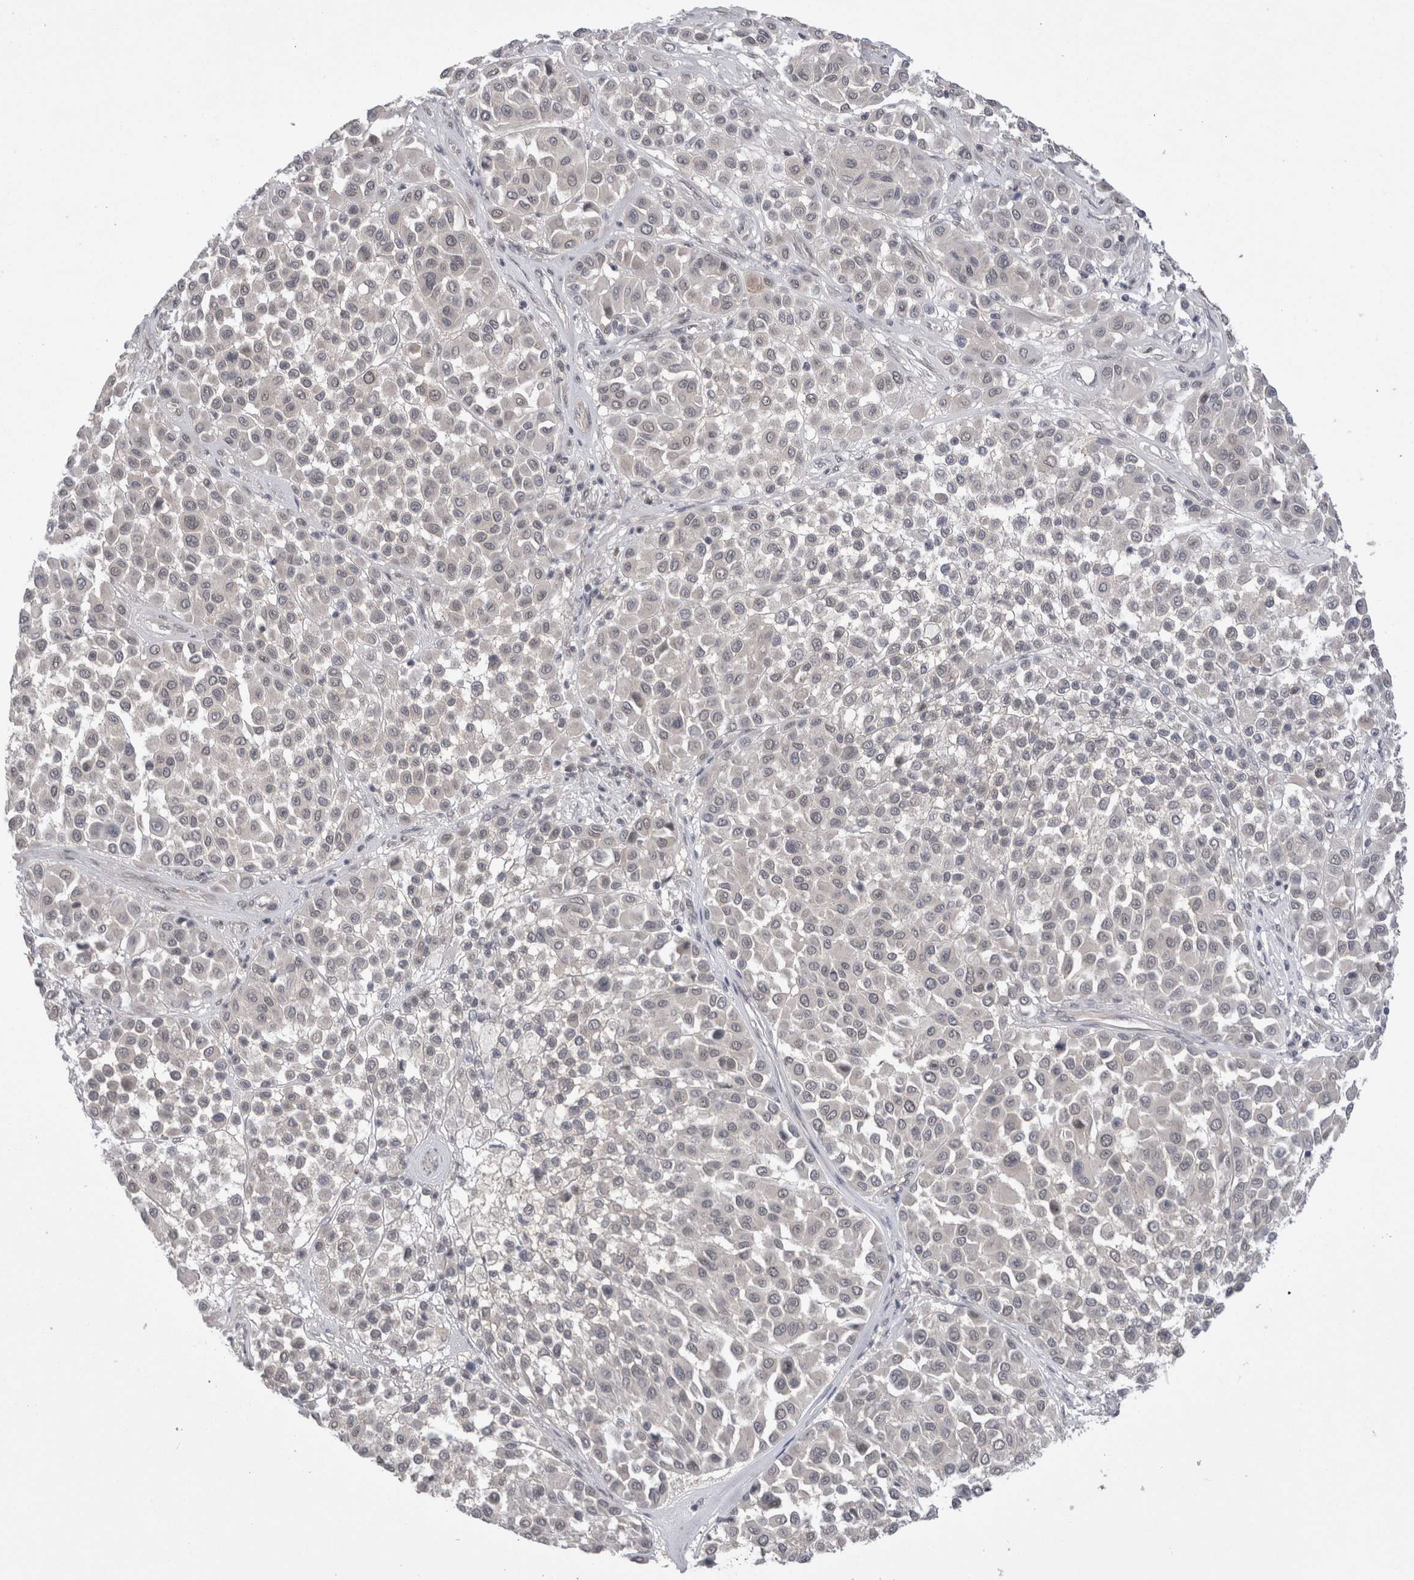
{"staining": {"intensity": "negative", "quantity": "none", "location": "none"}, "tissue": "melanoma", "cell_type": "Tumor cells", "image_type": "cancer", "snomed": [{"axis": "morphology", "description": "Malignant melanoma, Metastatic site"}, {"axis": "topography", "description": "Soft tissue"}], "caption": "Tumor cells show no significant protein expression in melanoma.", "gene": "ZNF341", "patient": {"sex": "male", "age": 41}}